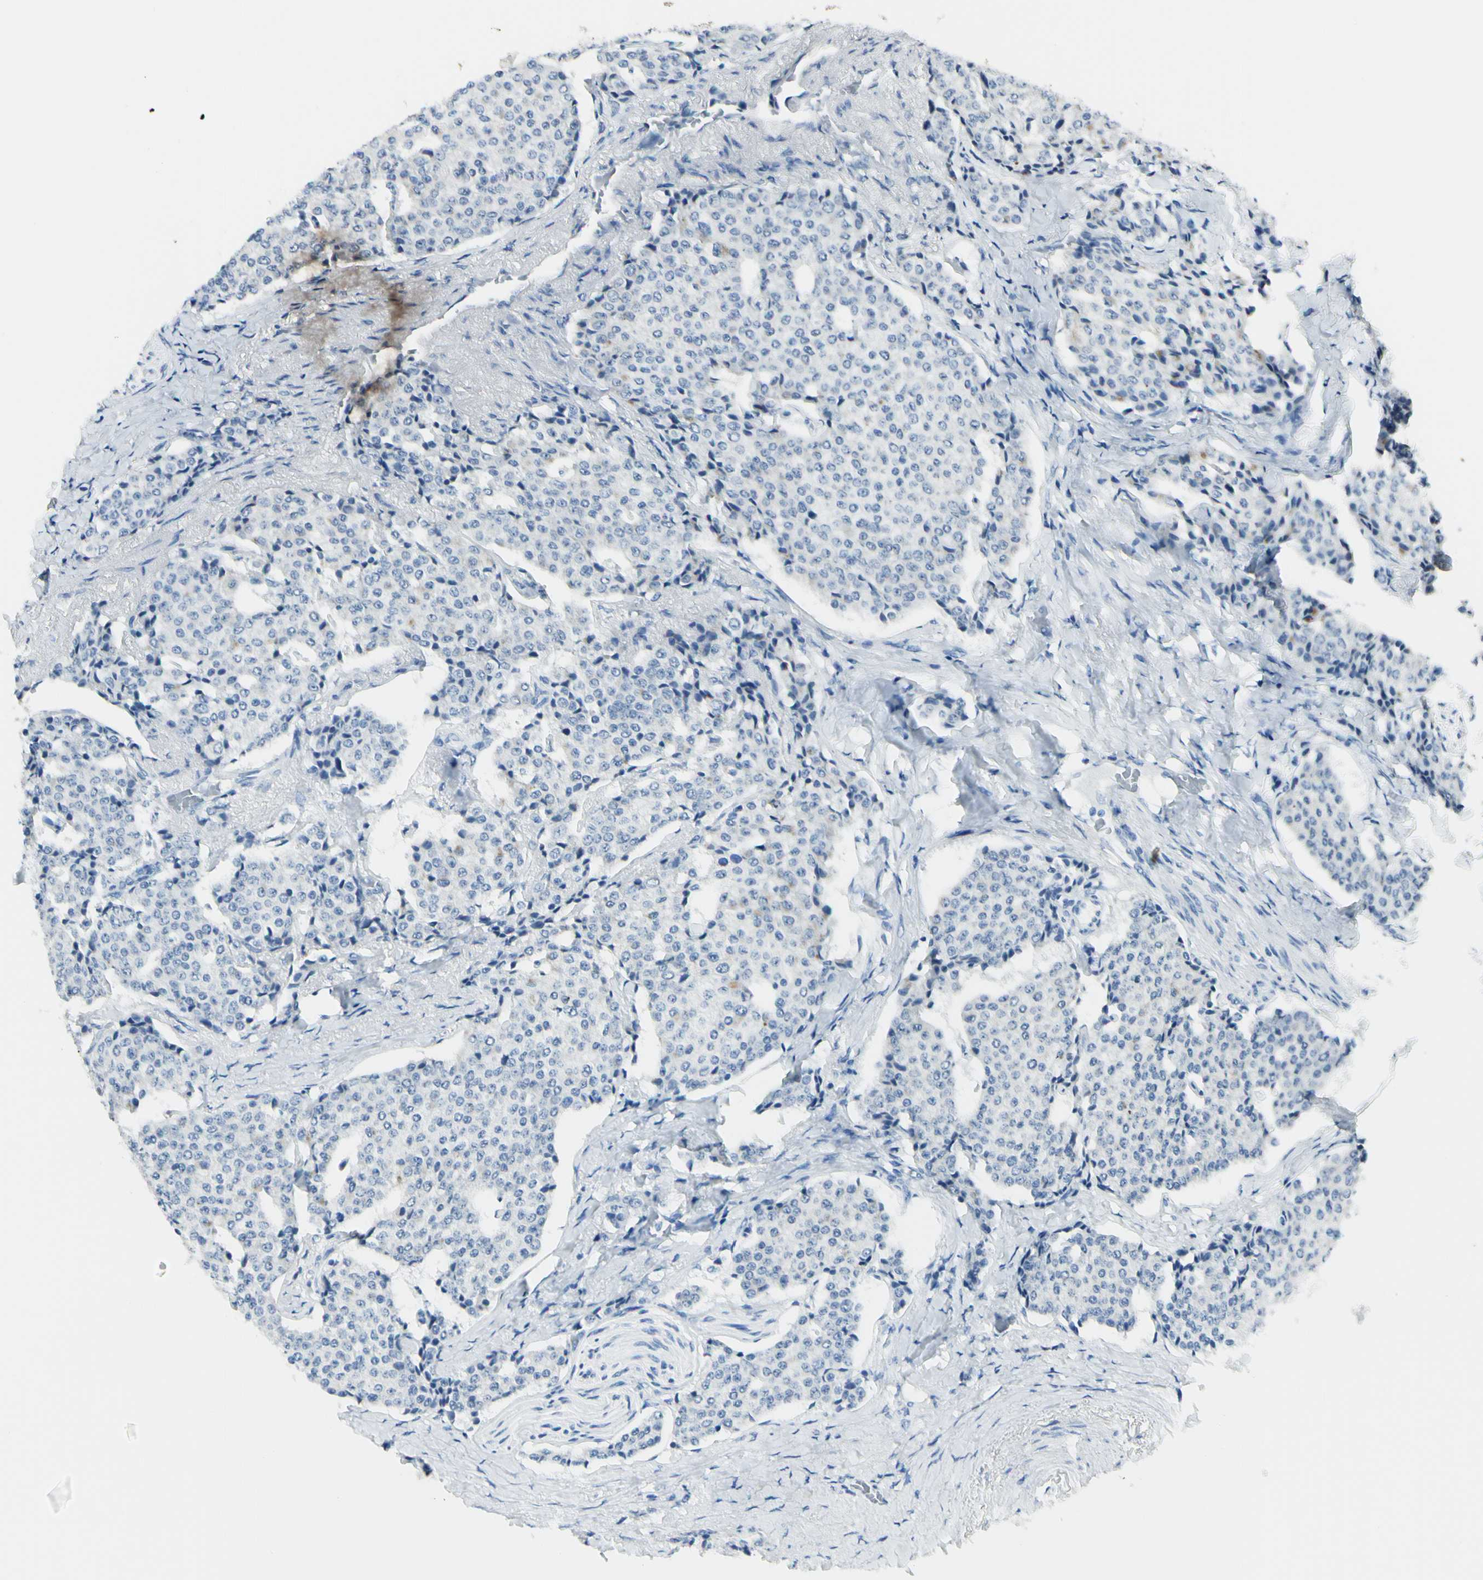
{"staining": {"intensity": "negative", "quantity": "none", "location": "none"}, "tissue": "carcinoid", "cell_type": "Tumor cells", "image_type": "cancer", "snomed": [{"axis": "morphology", "description": "Carcinoid, malignant, NOS"}, {"axis": "topography", "description": "Colon"}], "caption": "Immunohistochemical staining of carcinoid displays no significant positivity in tumor cells.", "gene": "ZNF557", "patient": {"sex": "female", "age": 61}}